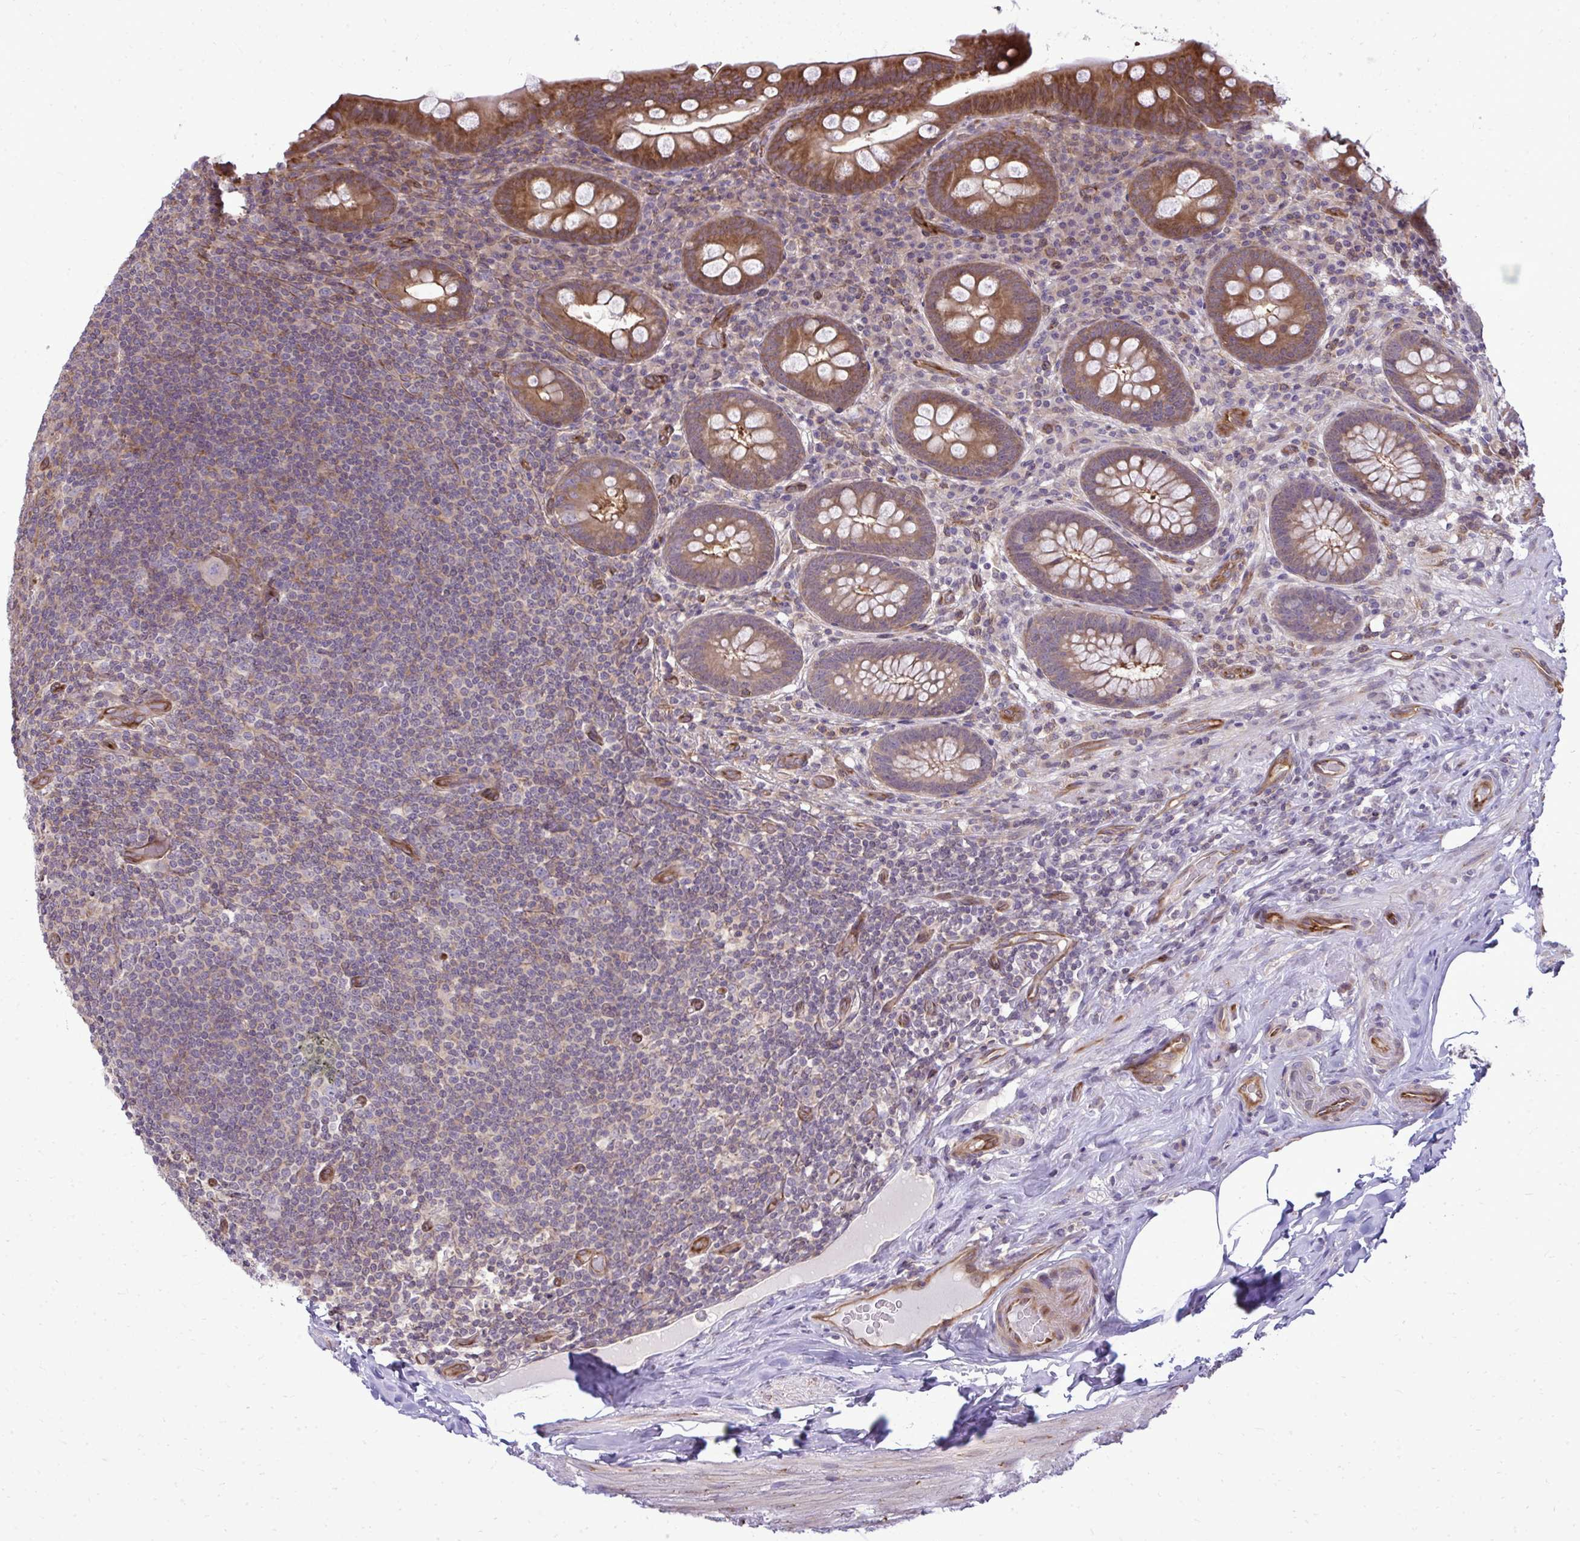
{"staining": {"intensity": "moderate", "quantity": ">75%", "location": "cytoplasmic/membranous"}, "tissue": "appendix", "cell_type": "Glandular cells", "image_type": "normal", "snomed": [{"axis": "morphology", "description": "Normal tissue, NOS"}, {"axis": "topography", "description": "Appendix"}], "caption": "The image exhibits staining of unremarkable appendix, revealing moderate cytoplasmic/membranous protein expression (brown color) within glandular cells. Immunohistochemistry (ihc) stains the protein of interest in brown and the nuclei are stained blue.", "gene": "FUT10", "patient": {"sex": "male", "age": 71}}